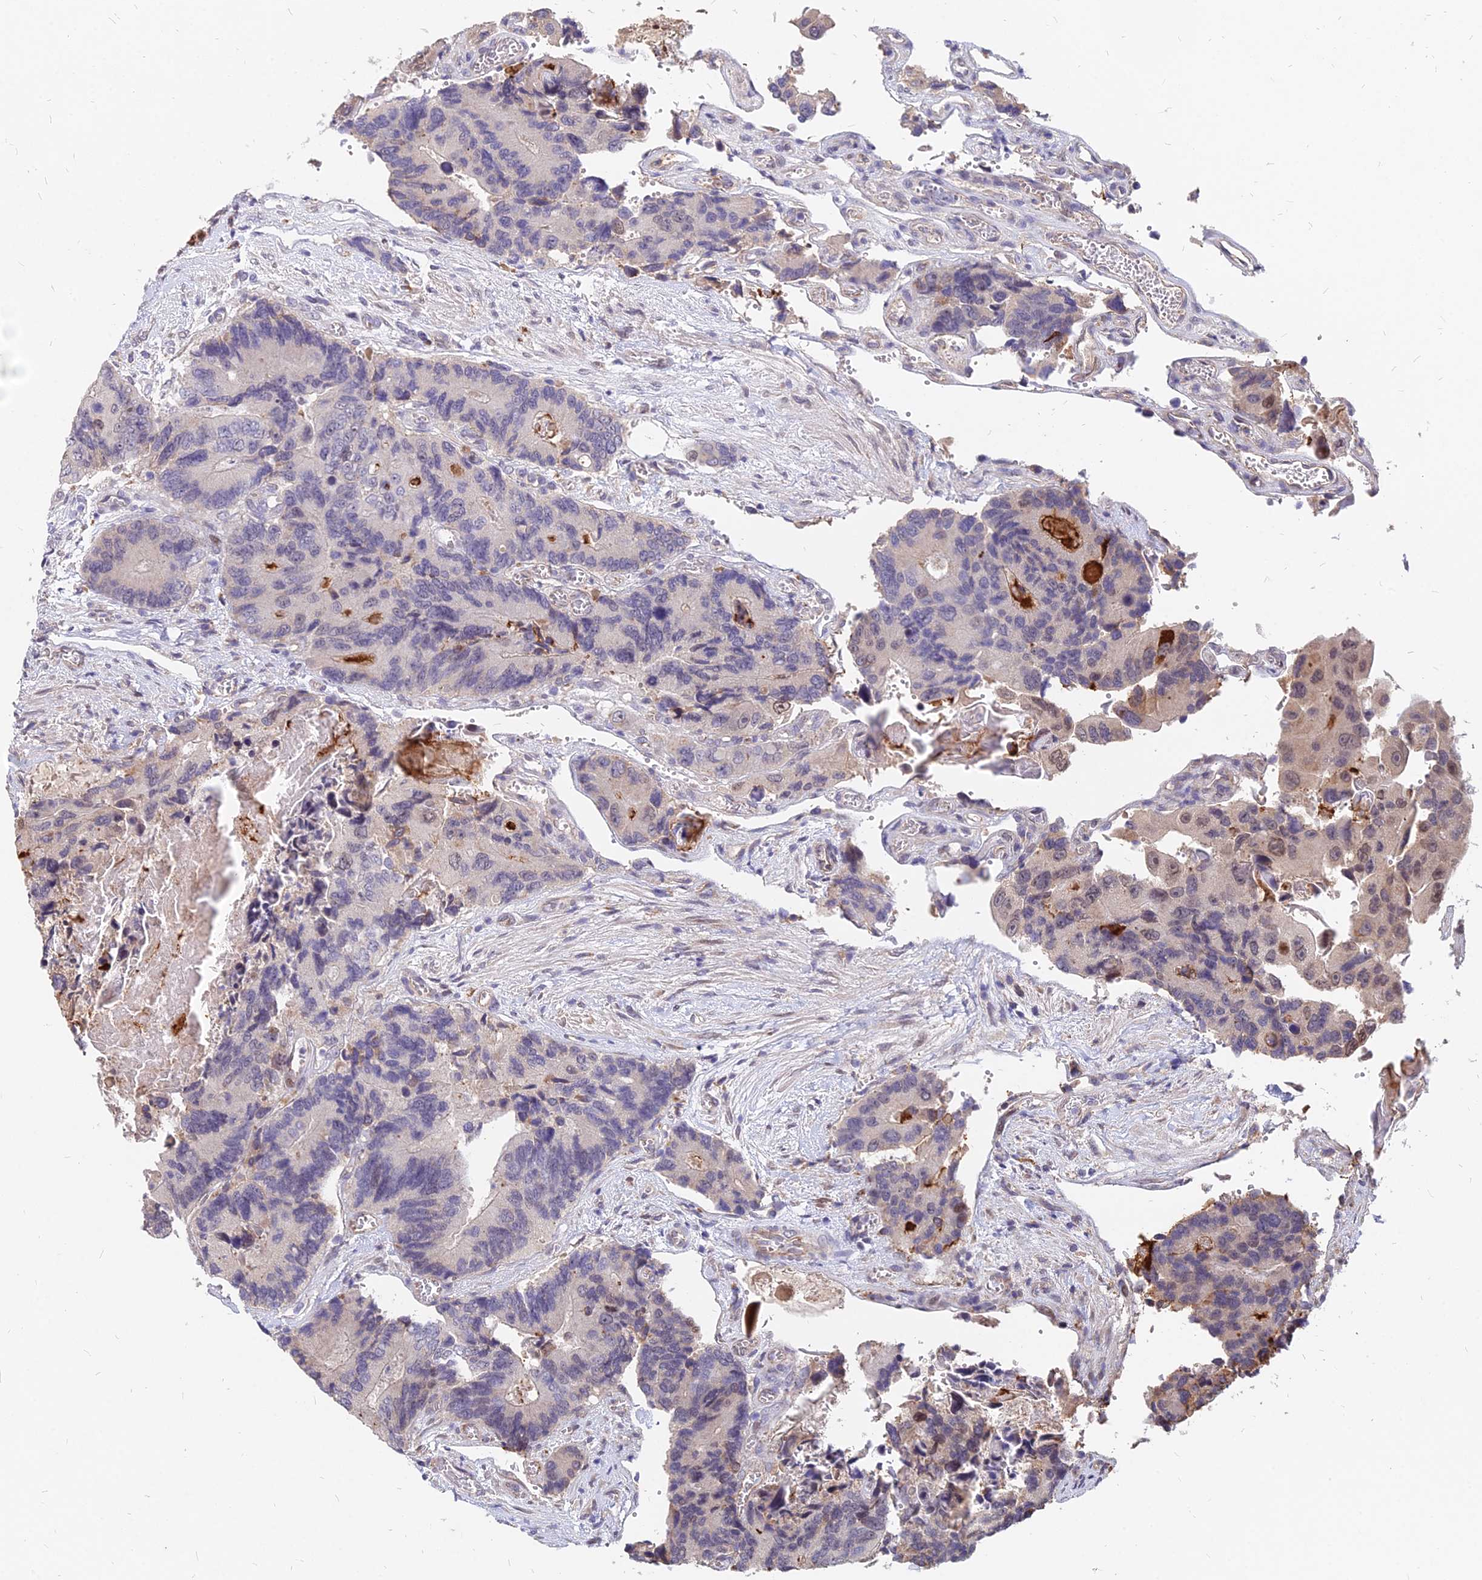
{"staining": {"intensity": "weak", "quantity": "<25%", "location": "nuclear"}, "tissue": "colorectal cancer", "cell_type": "Tumor cells", "image_type": "cancer", "snomed": [{"axis": "morphology", "description": "Adenocarcinoma, NOS"}, {"axis": "topography", "description": "Colon"}], "caption": "High magnification brightfield microscopy of colorectal cancer (adenocarcinoma) stained with DAB (brown) and counterstained with hematoxylin (blue): tumor cells show no significant expression.", "gene": "C11orf68", "patient": {"sex": "male", "age": 84}}